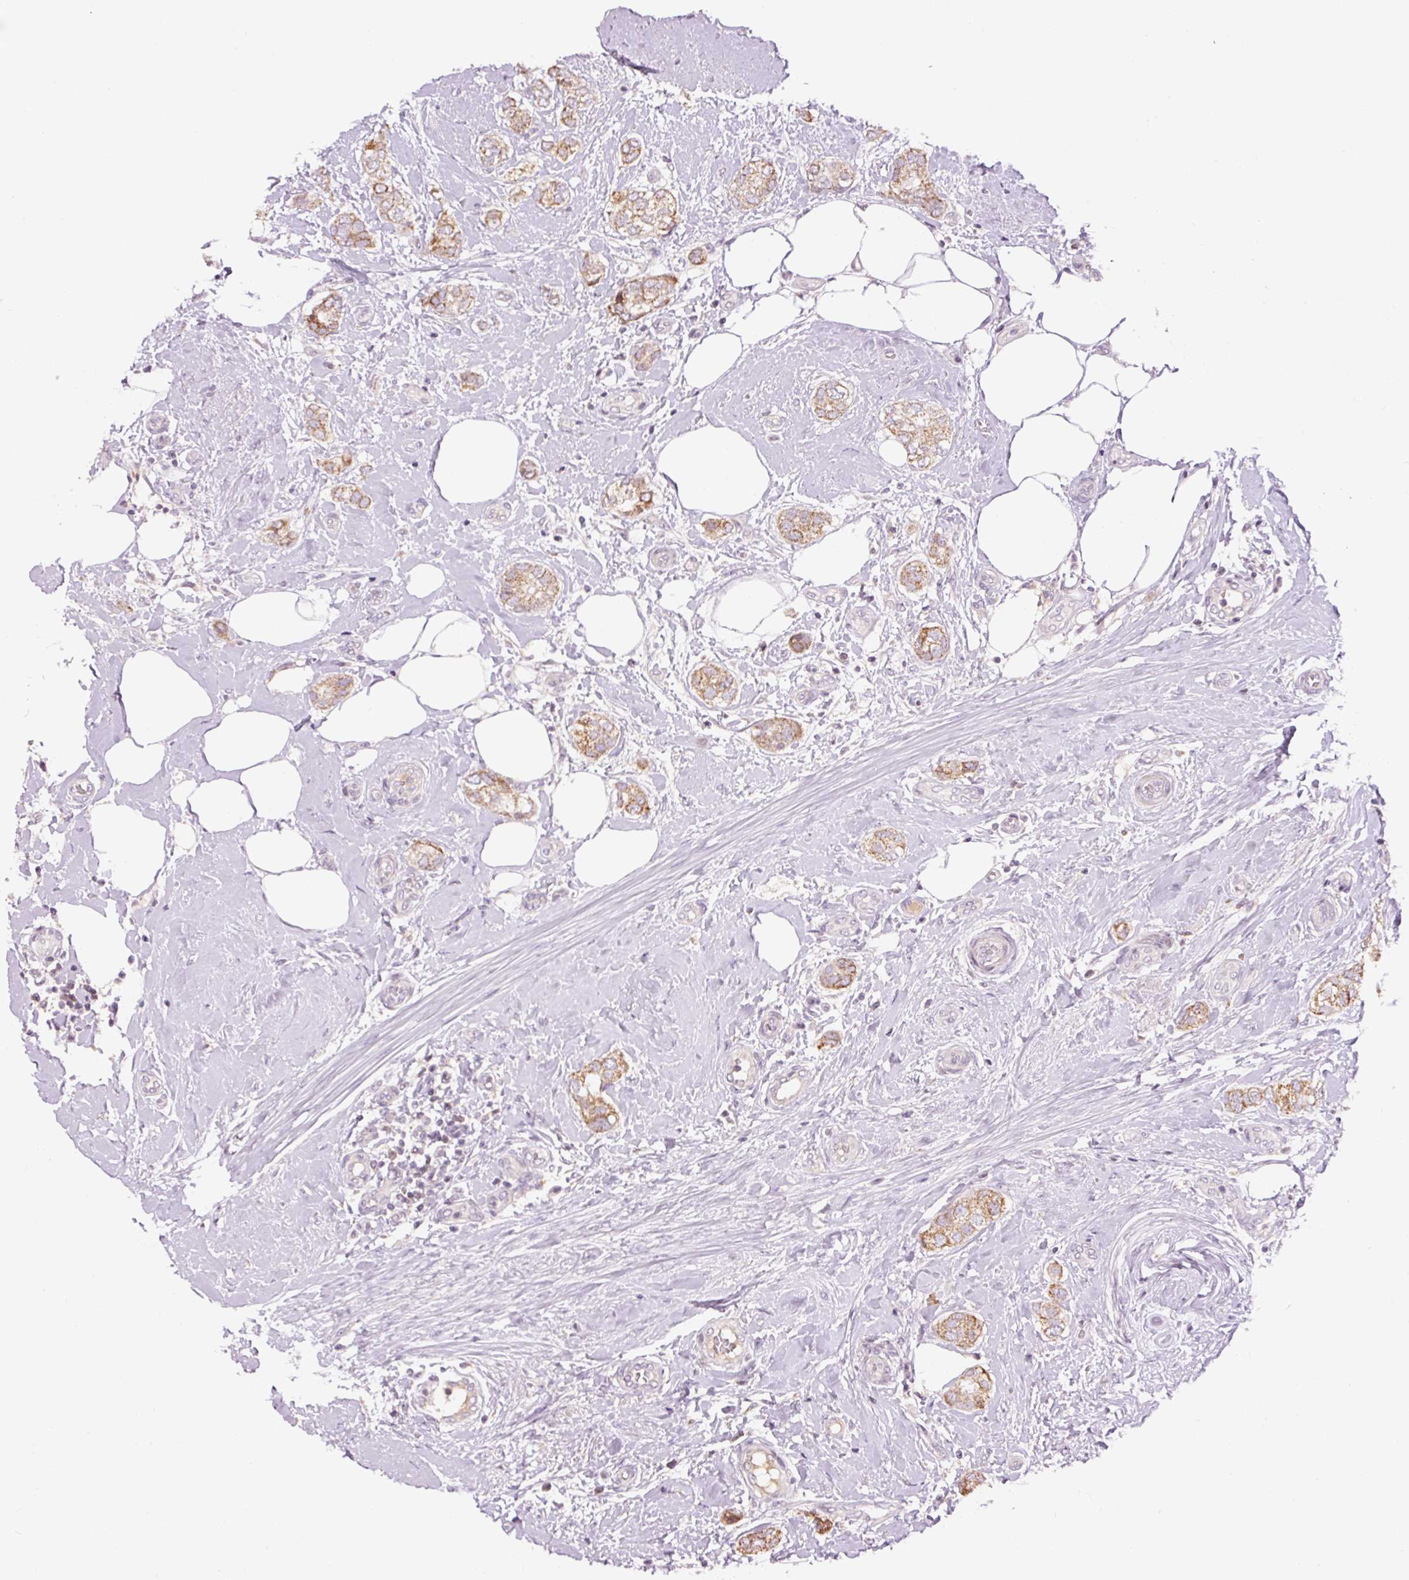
{"staining": {"intensity": "moderate", "quantity": ">75%", "location": "cytoplasmic/membranous"}, "tissue": "breast cancer", "cell_type": "Tumor cells", "image_type": "cancer", "snomed": [{"axis": "morphology", "description": "Duct carcinoma"}, {"axis": "topography", "description": "Breast"}], "caption": "Immunohistochemistry (IHC) (DAB (3,3'-diaminobenzidine)) staining of human infiltrating ductal carcinoma (breast) displays moderate cytoplasmic/membranous protein expression in about >75% of tumor cells. (DAB IHC, brown staining for protein, blue staining for nuclei).", "gene": "ABHD11", "patient": {"sex": "female", "age": 73}}